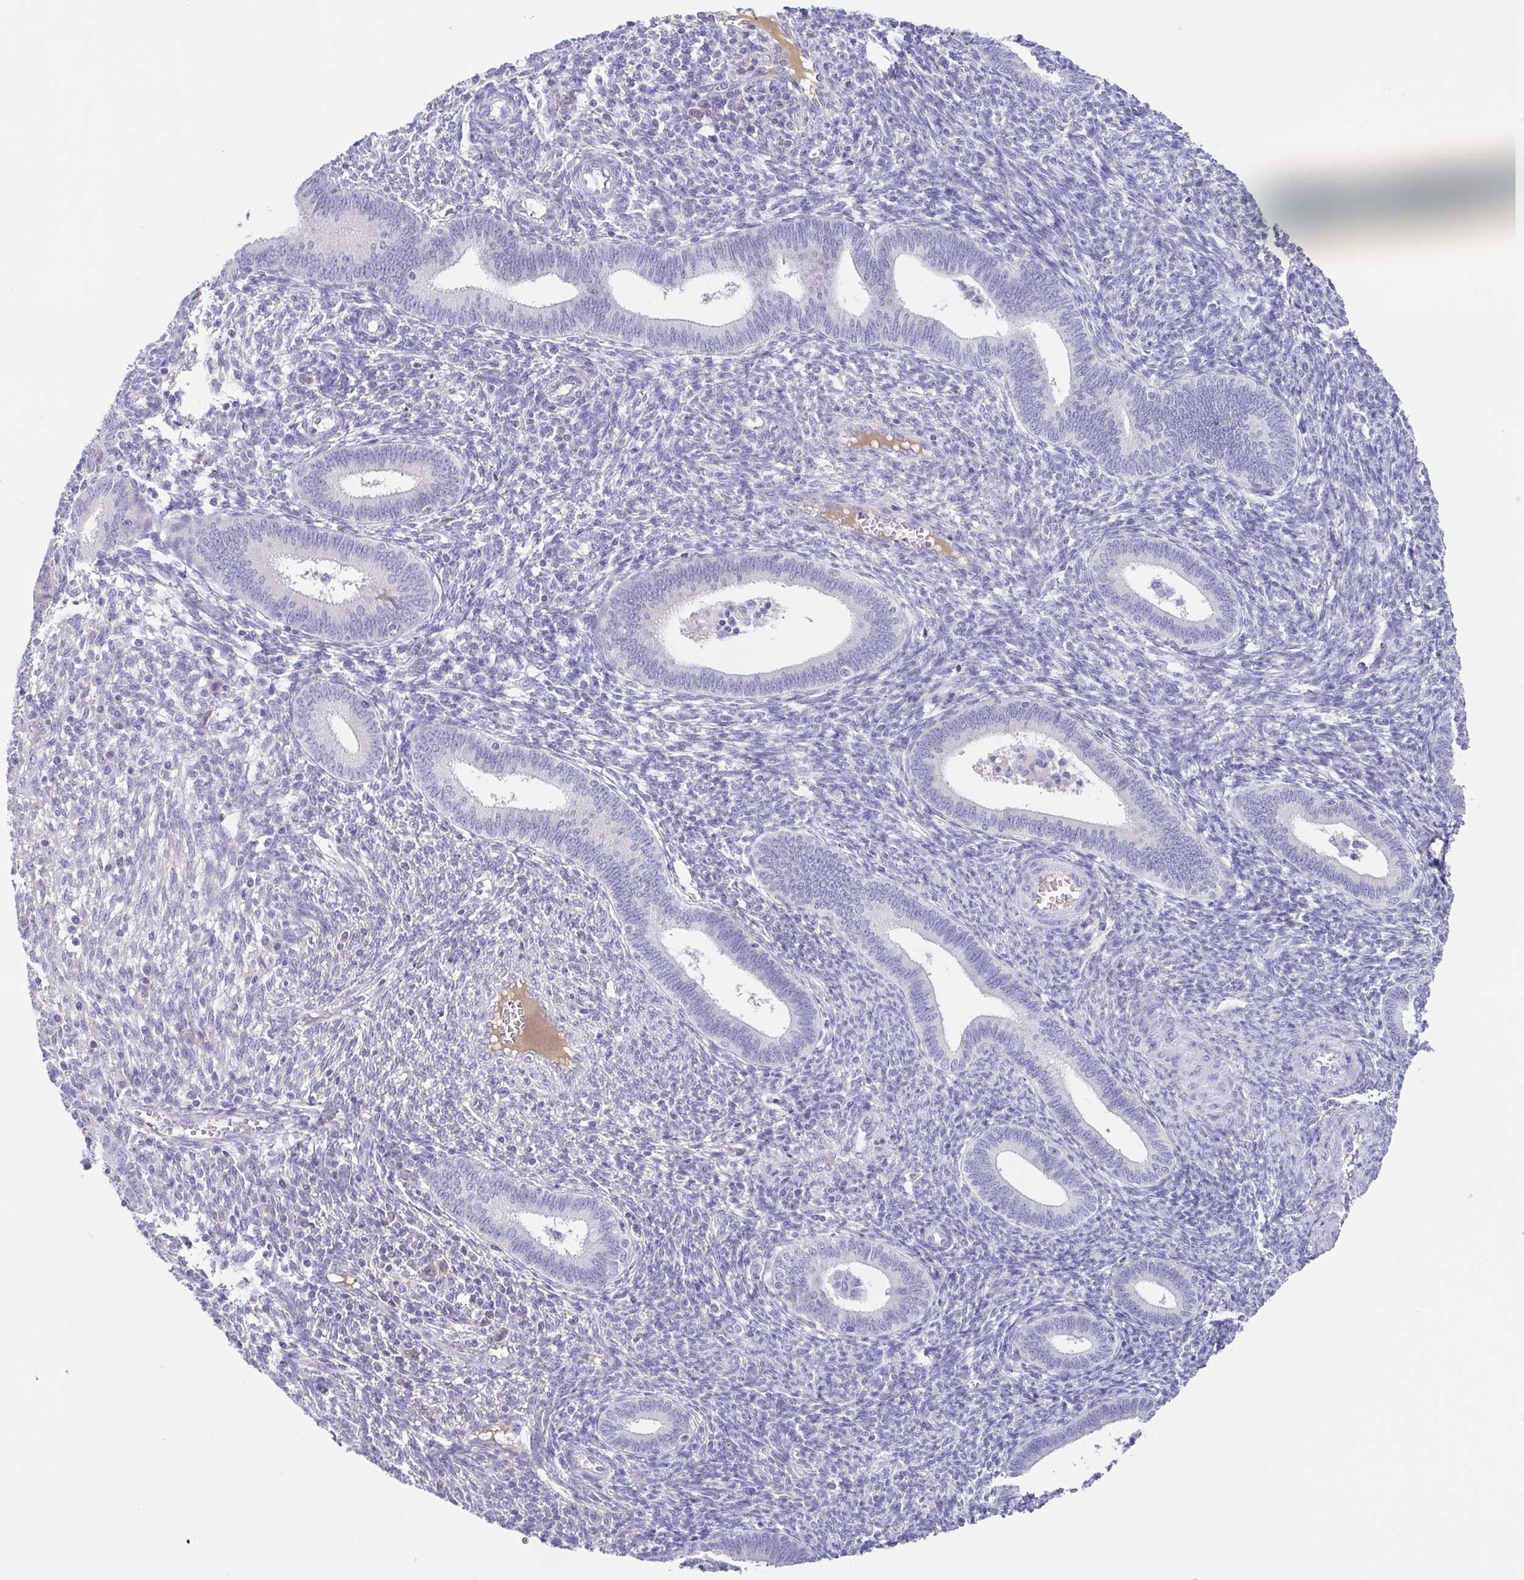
{"staining": {"intensity": "negative", "quantity": "none", "location": "none"}, "tissue": "endometrium", "cell_type": "Cells in endometrial stroma", "image_type": "normal", "snomed": [{"axis": "morphology", "description": "Normal tissue, NOS"}, {"axis": "topography", "description": "Endometrium"}], "caption": "This is an IHC micrograph of unremarkable human endometrium. There is no staining in cells in endometrial stroma.", "gene": "A1BG", "patient": {"sex": "female", "age": 41}}